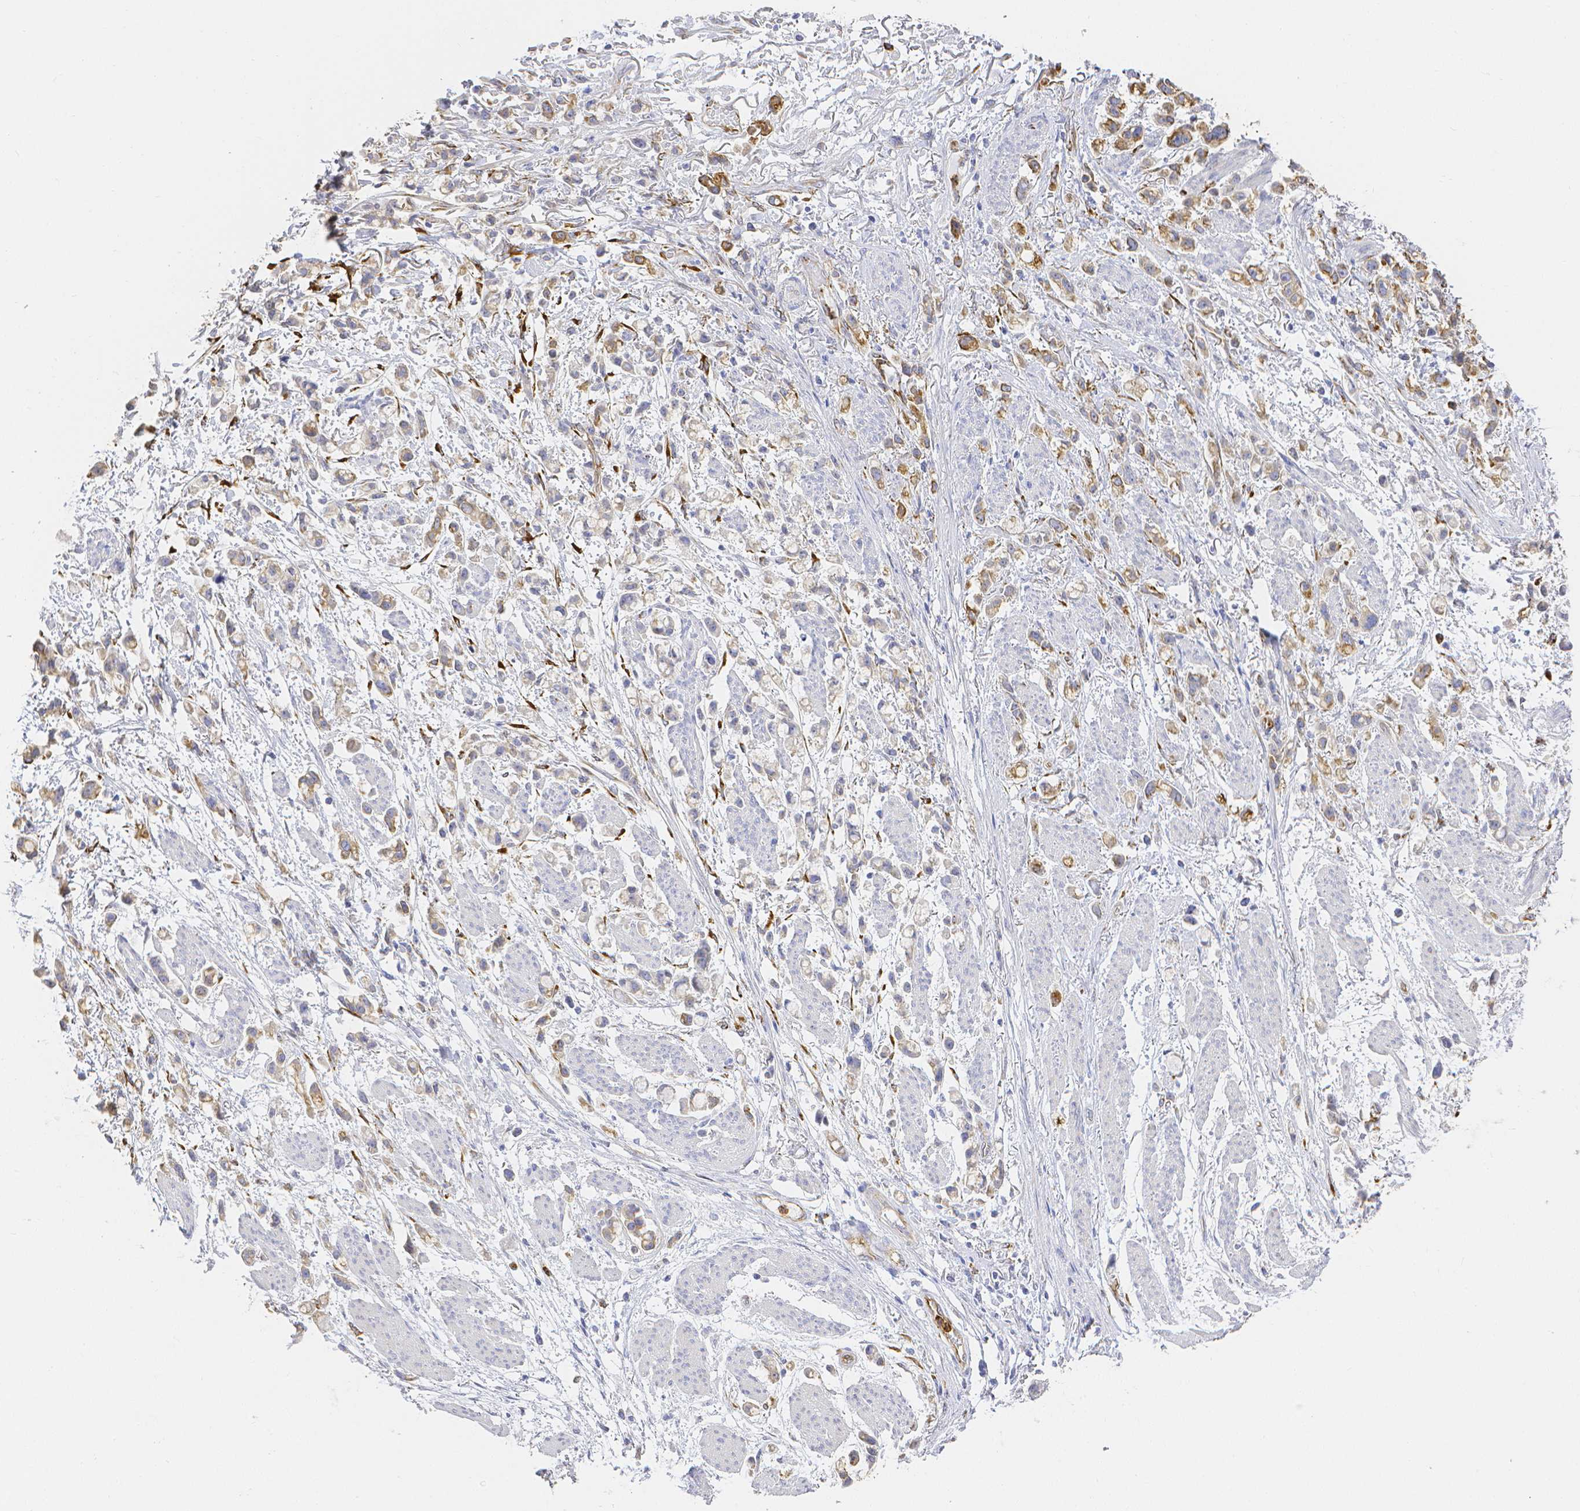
{"staining": {"intensity": "weak", "quantity": ">75%", "location": "cytoplasmic/membranous"}, "tissue": "stomach cancer", "cell_type": "Tumor cells", "image_type": "cancer", "snomed": [{"axis": "morphology", "description": "Adenocarcinoma, NOS"}, {"axis": "topography", "description": "Stomach"}], "caption": "Protein analysis of adenocarcinoma (stomach) tissue displays weak cytoplasmic/membranous expression in approximately >75% of tumor cells.", "gene": "SMURF1", "patient": {"sex": "female", "age": 81}}